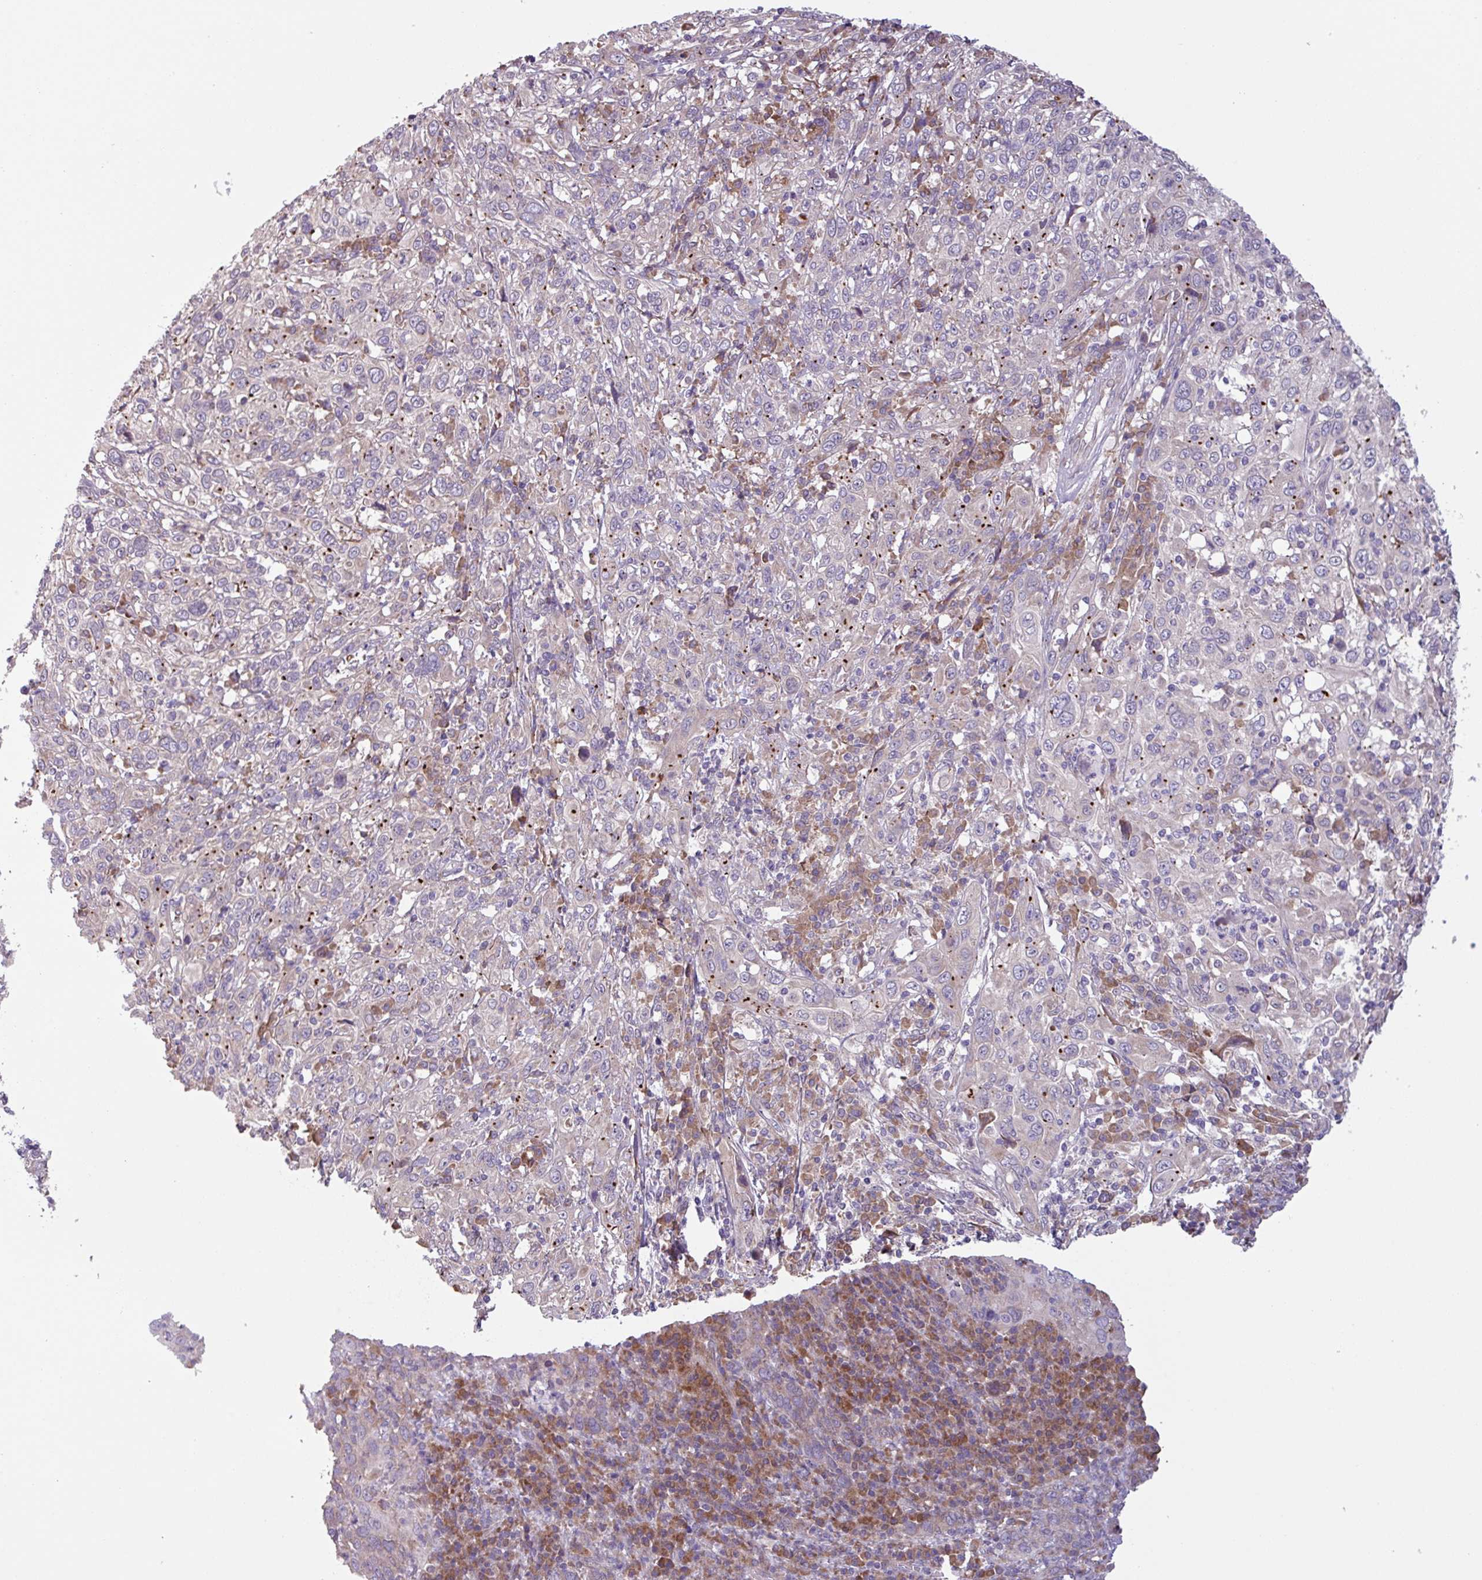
{"staining": {"intensity": "negative", "quantity": "none", "location": "none"}, "tissue": "cervical cancer", "cell_type": "Tumor cells", "image_type": "cancer", "snomed": [{"axis": "morphology", "description": "Squamous cell carcinoma, NOS"}, {"axis": "topography", "description": "Cervix"}], "caption": "Tumor cells show no significant positivity in cervical cancer.", "gene": "C20orf27", "patient": {"sex": "female", "age": 46}}